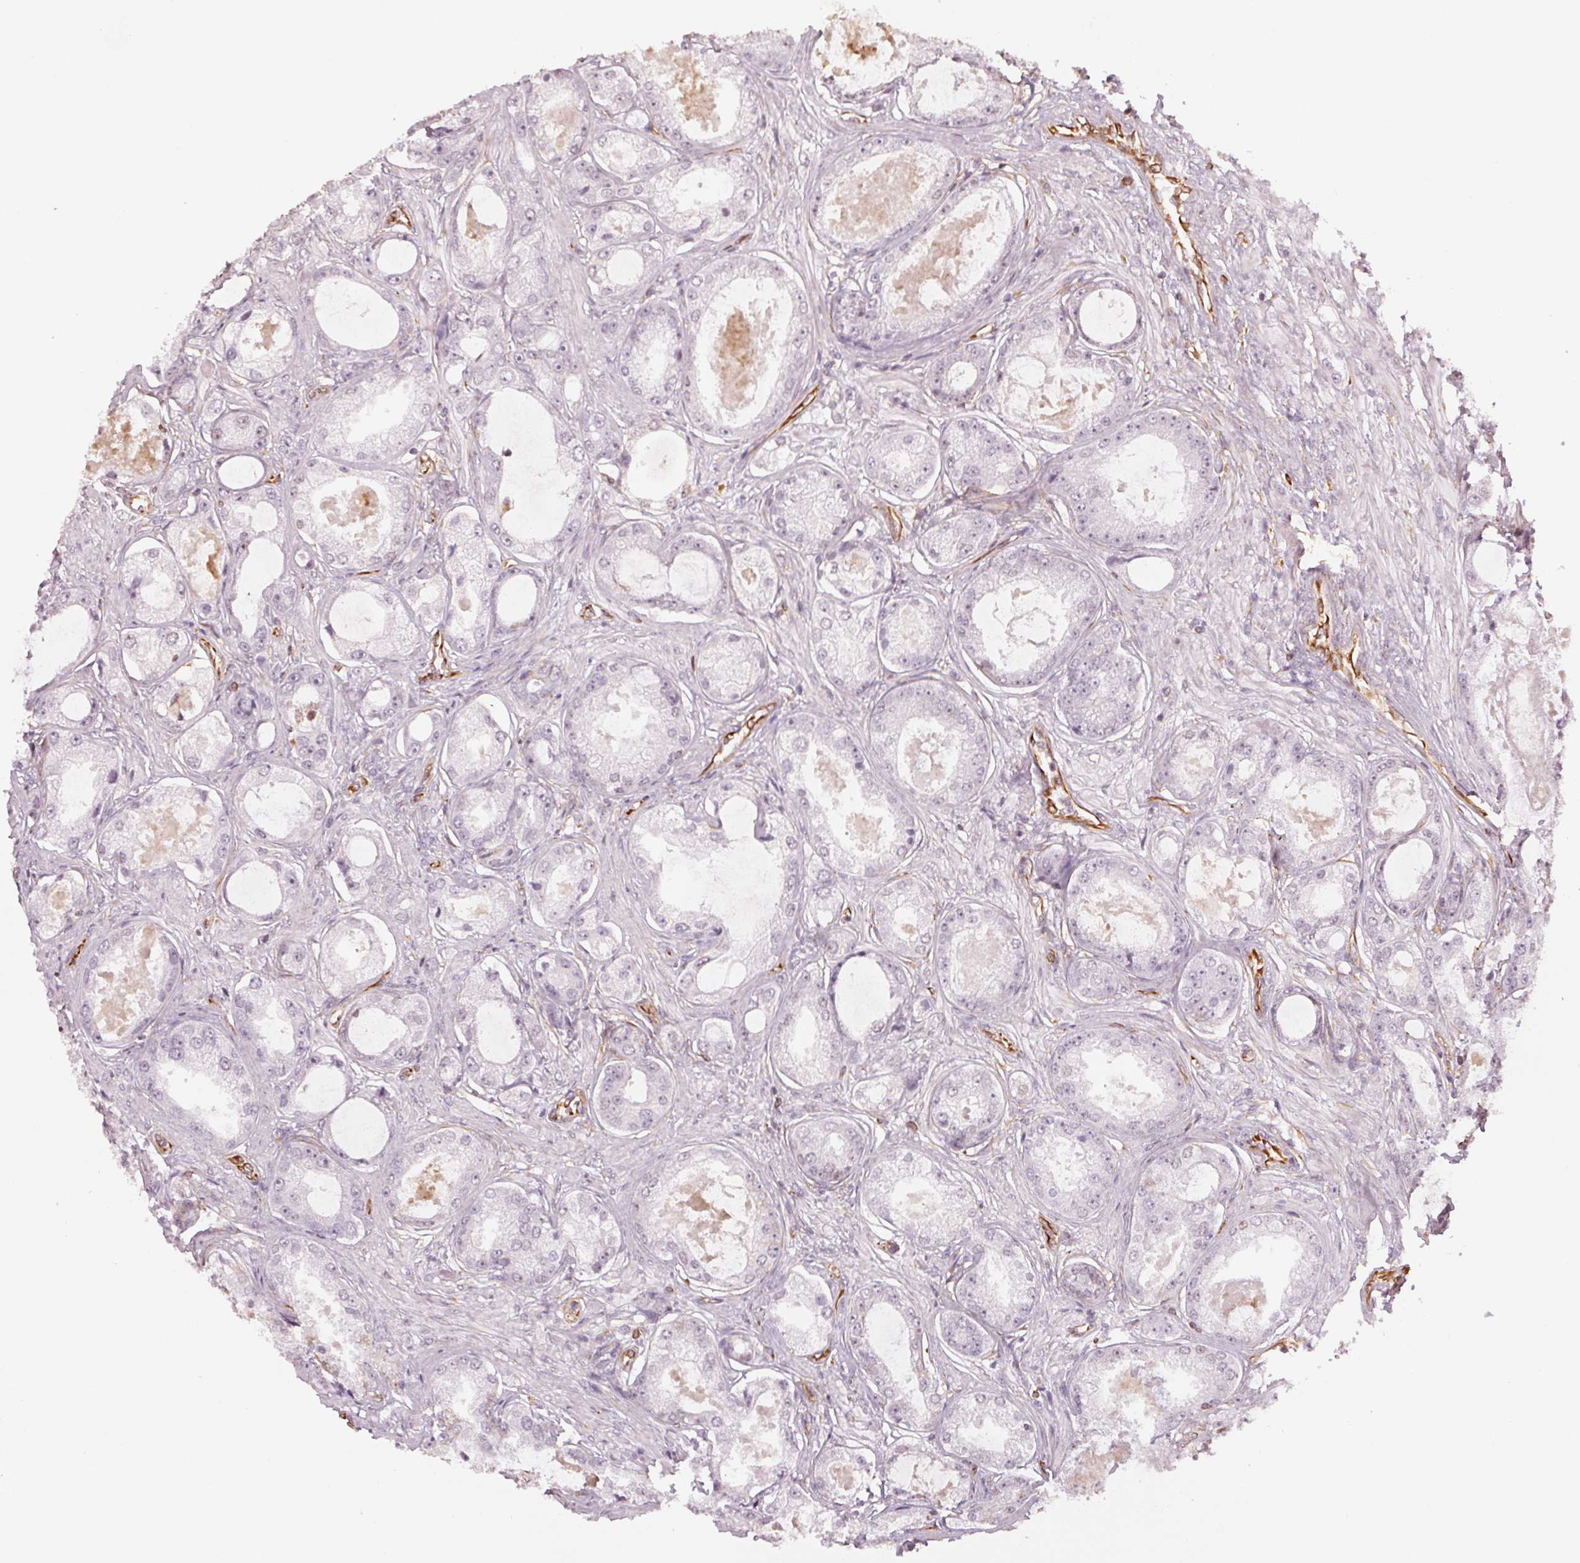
{"staining": {"intensity": "negative", "quantity": "none", "location": "none"}, "tissue": "prostate cancer", "cell_type": "Tumor cells", "image_type": "cancer", "snomed": [{"axis": "morphology", "description": "Adenocarcinoma, Low grade"}, {"axis": "topography", "description": "Prostate"}], "caption": "An IHC photomicrograph of prostate cancer is shown. There is no staining in tumor cells of prostate cancer.", "gene": "FOXR2", "patient": {"sex": "male", "age": 68}}